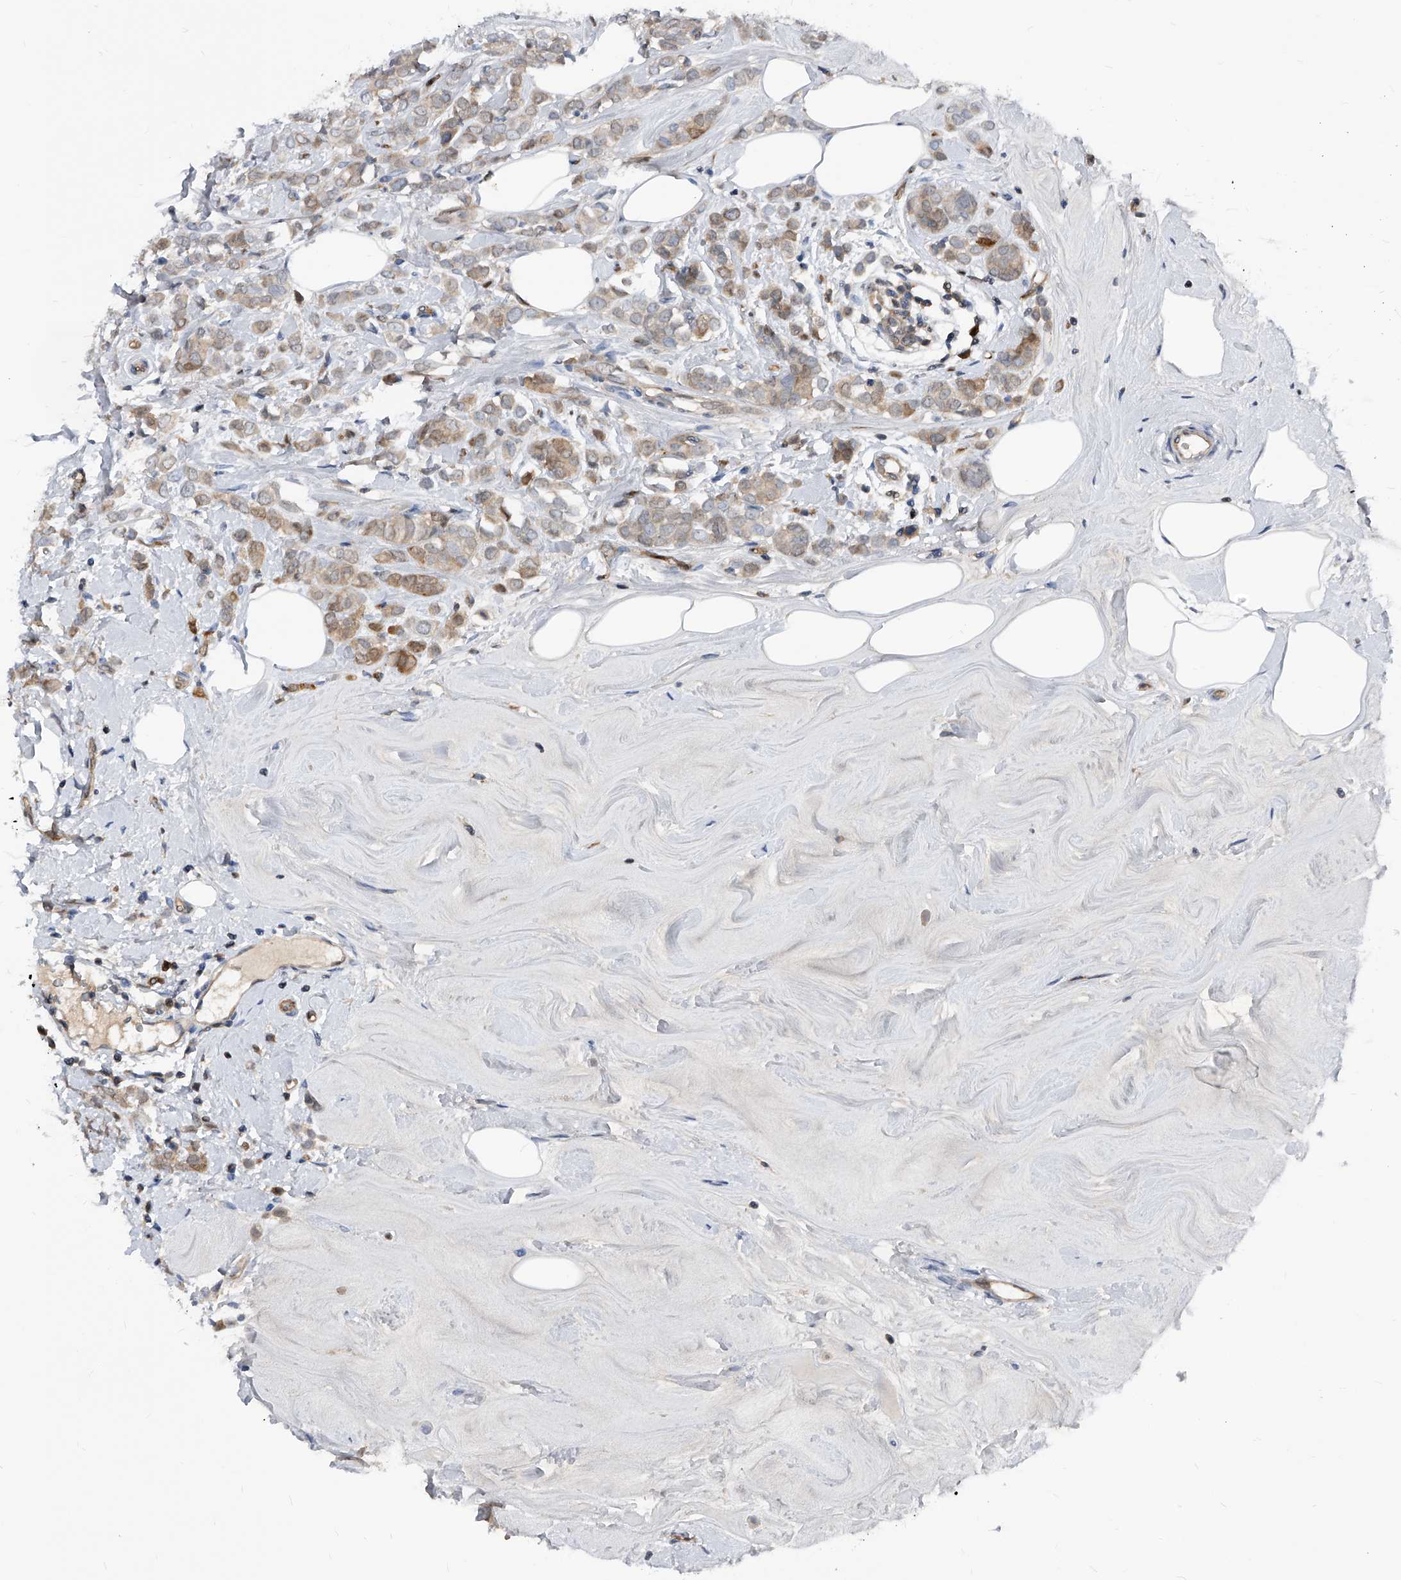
{"staining": {"intensity": "weak", "quantity": ">75%", "location": "cytoplasmic/membranous"}, "tissue": "breast cancer", "cell_type": "Tumor cells", "image_type": "cancer", "snomed": [{"axis": "morphology", "description": "Lobular carcinoma"}, {"axis": "topography", "description": "Breast"}], "caption": "Breast cancer (lobular carcinoma) stained with a protein marker displays weak staining in tumor cells.", "gene": "MAP2K6", "patient": {"sex": "female", "age": 47}}